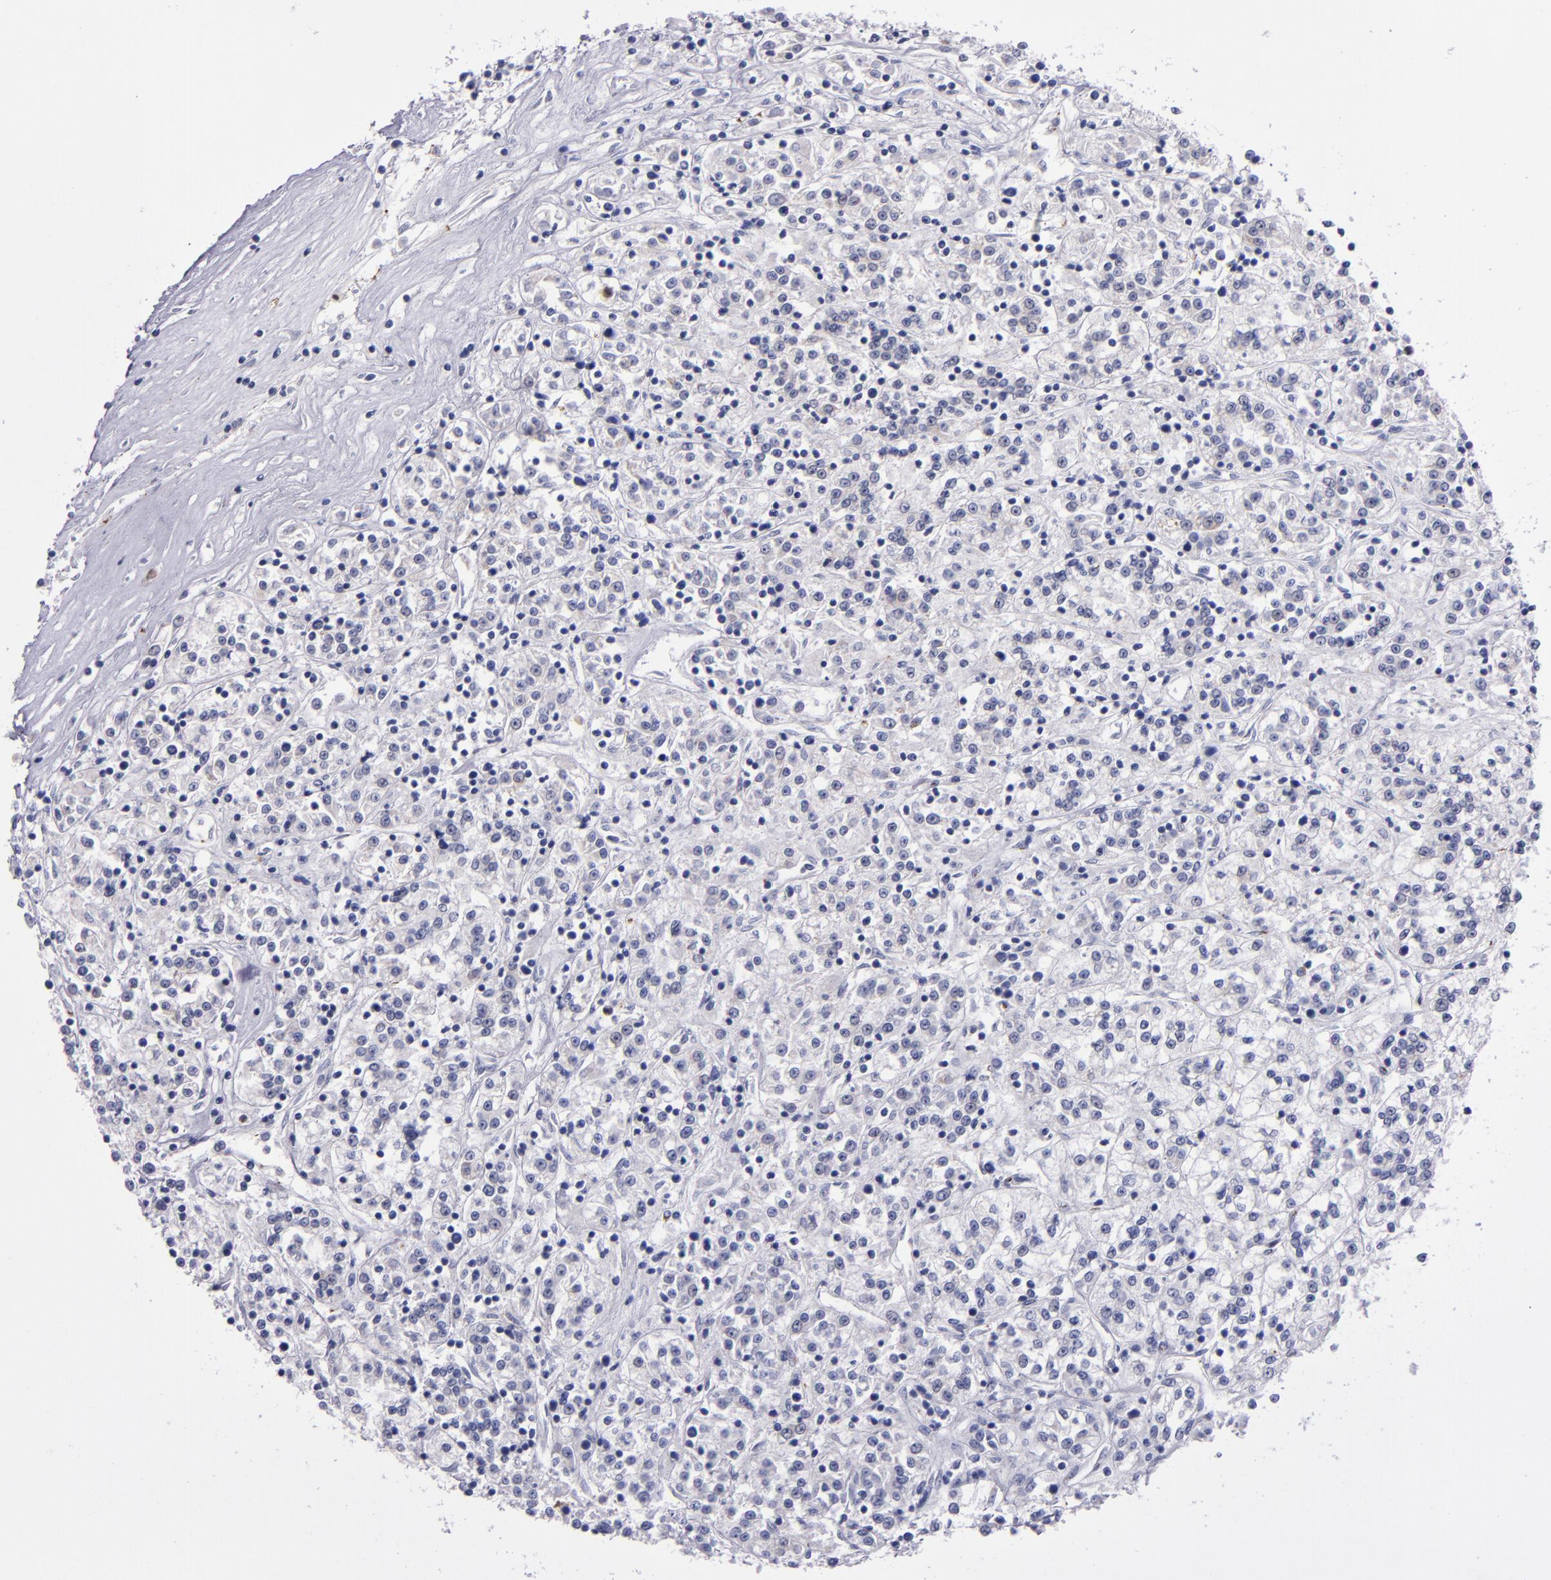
{"staining": {"intensity": "negative", "quantity": "none", "location": "none"}, "tissue": "renal cancer", "cell_type": "Tumor cells", "image_type": "cancer", "snomed": [{"axis": "morphology", "description": "Adenocarcinoma, NOS"}, {"axis": "topography", "description": "Kidney"}], "caption": "Immunohistochemistry (IHC) histopathology image of neoplastic tissue: renal cancer (adenocarcinoma) stained with DAB shows no significant protein staining in tumor cells.", "gene": "RAB41", "patient": {"sex": "female", "age": 76}}